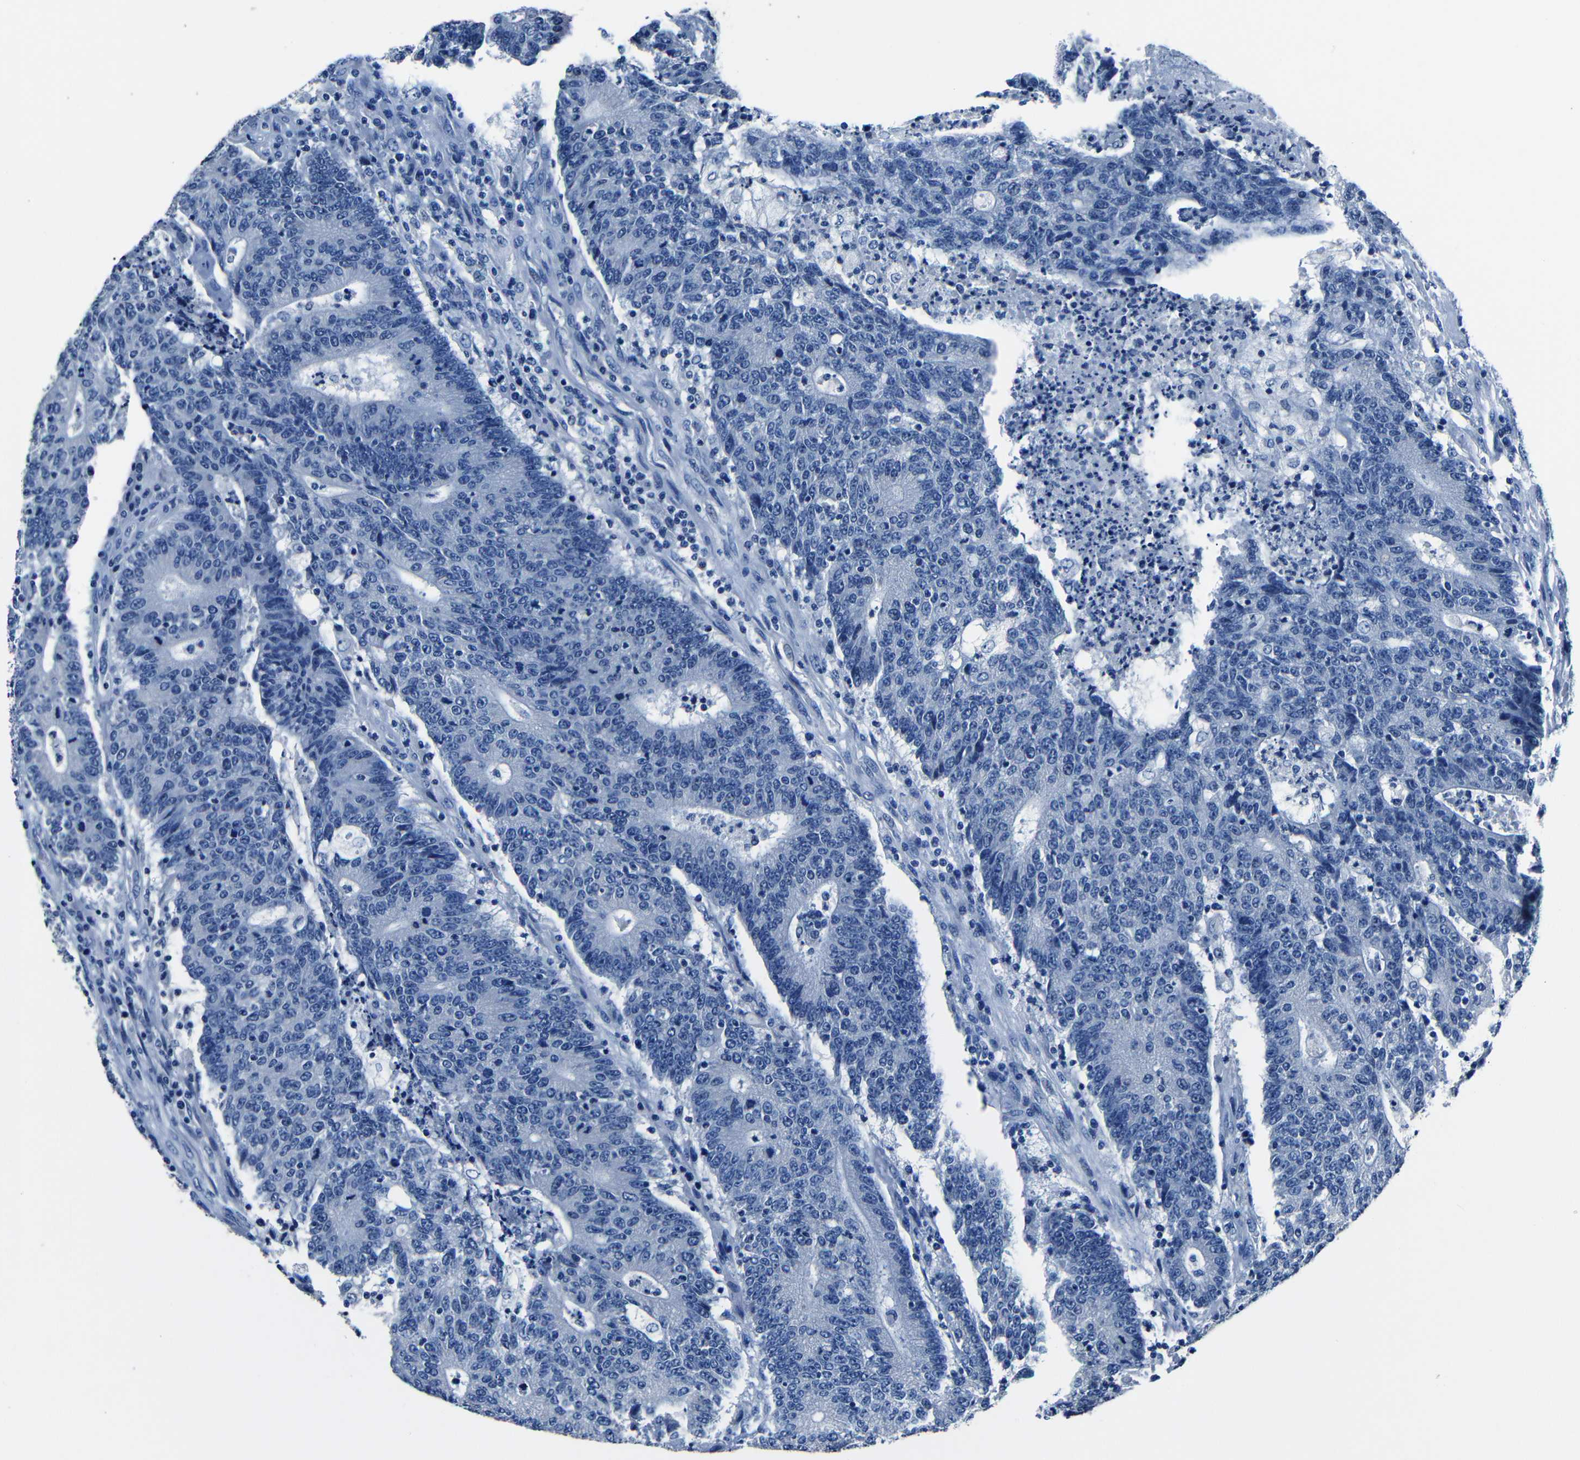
{"staining": {"intensity": "negative", "quantity": "none", "location": "none"}, "tissue": "colorectal cancer", "cell_type": "Tumor cells", "image_type": "cancer", "snomed": [{"axis": "morphology", "description": "Normal tissue, NOS"}, {"axis": "morphology", "description": "Adenocarcinoma, NOS"}, {"axis": "topography", "description": "Colon"}], "caption": "Histopathology image shows no protein expression in tumor cells of colorectal cancer tissue.", "gene": "NCMAP", "patient": {"sex": "female", "age": 75}}